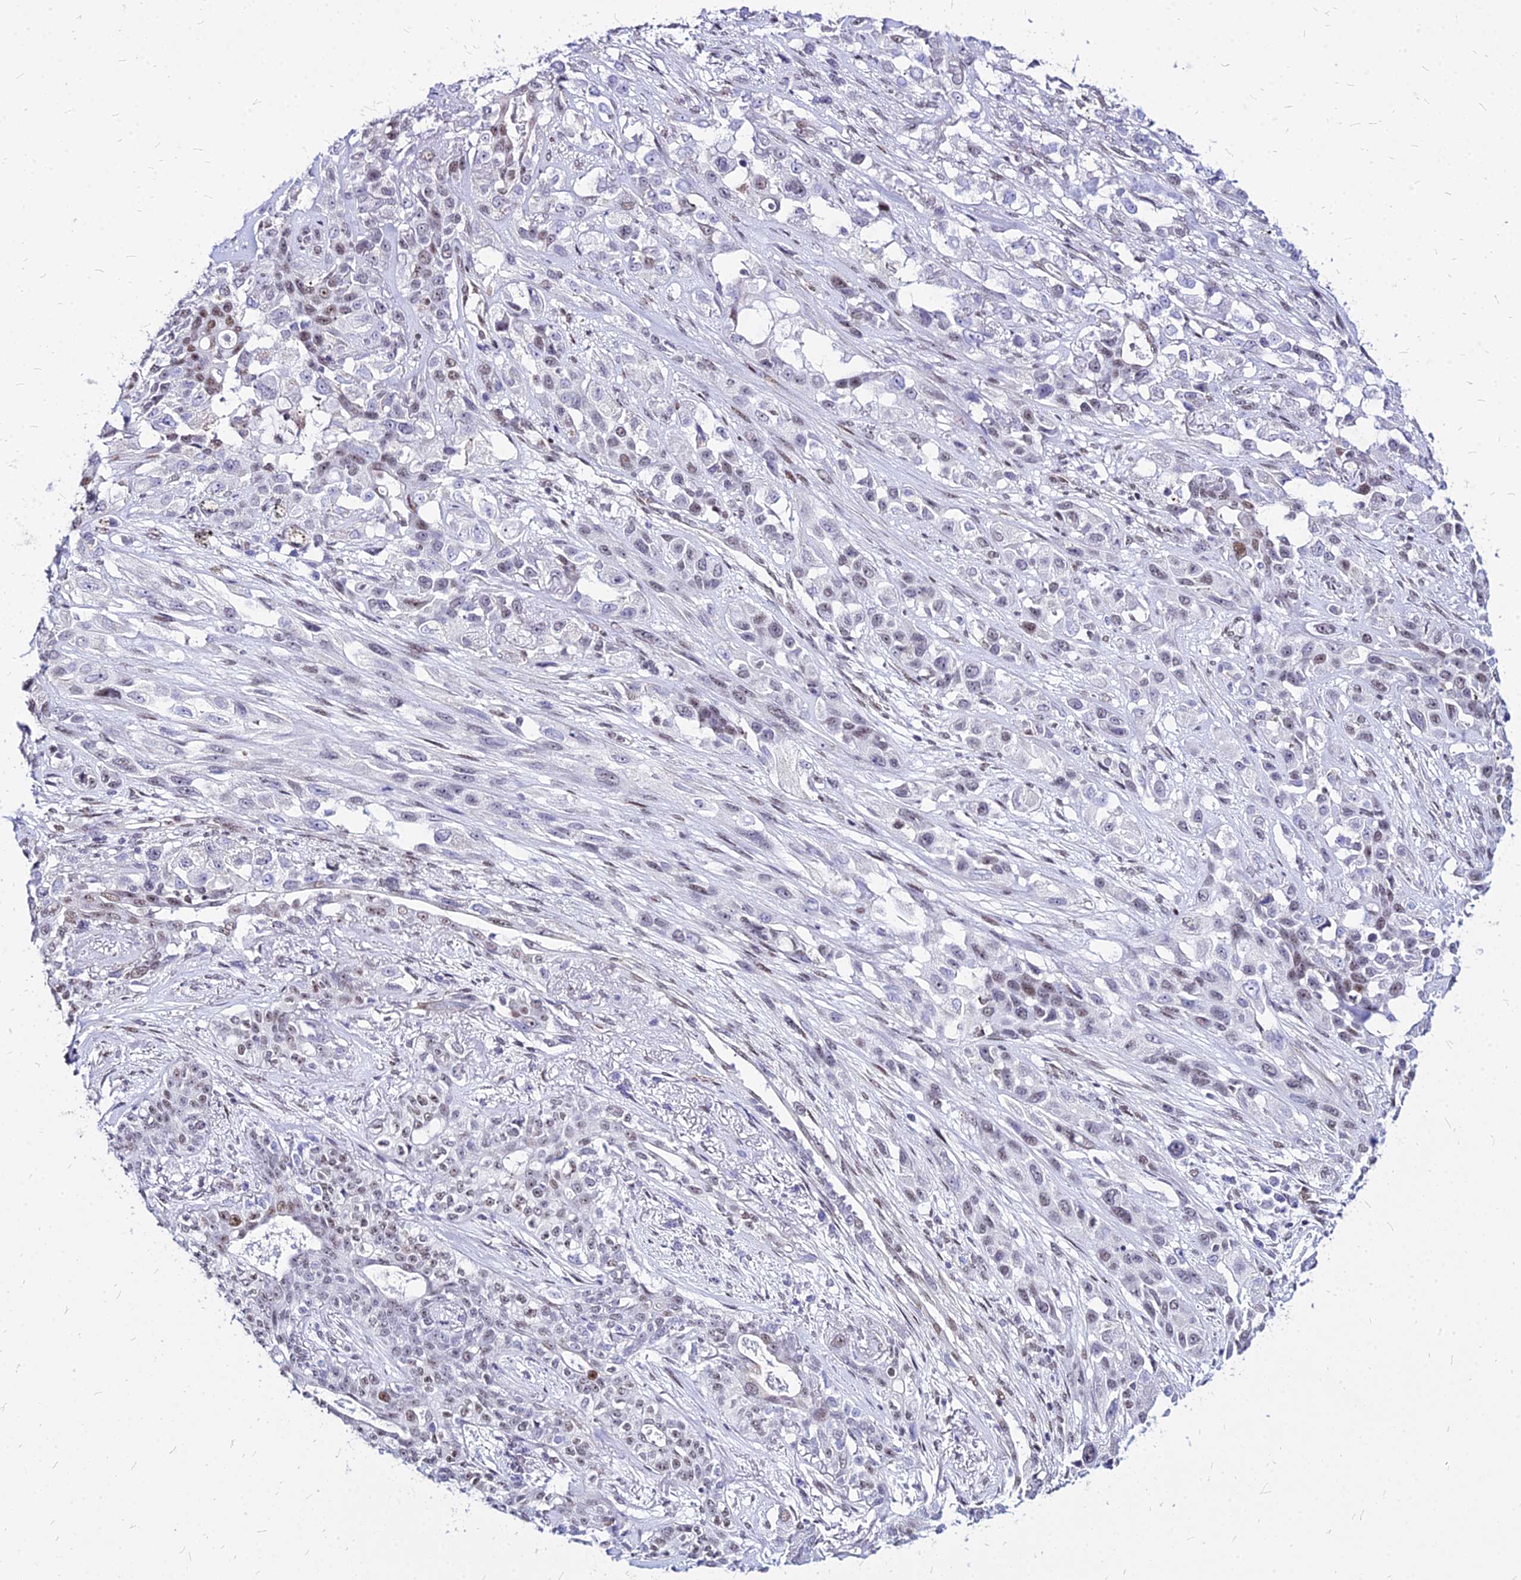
{"staining": {"intensity": "moderate", "quantity": "<25%", "location": "nuclear"}, "tissue": "lung cancer", "cell_type": "Tumor cells", "image_type": "cancer", "snomed": [{"axis": "morphology", "description": "Squamous cell carcinoma, NOS"}, {"axis": "topography", "description": "Lung"}], "caption": "Protein staining of lung cancer (squamous cell carcinoma) tissue demonstrates moderate nuclear positivity in approximately <25% of tumor cells. The protein is shown in brown color, while the nuclei are stained blue.", "gene": "FDX2", "patient": {"sex": "female", "age": 70}}